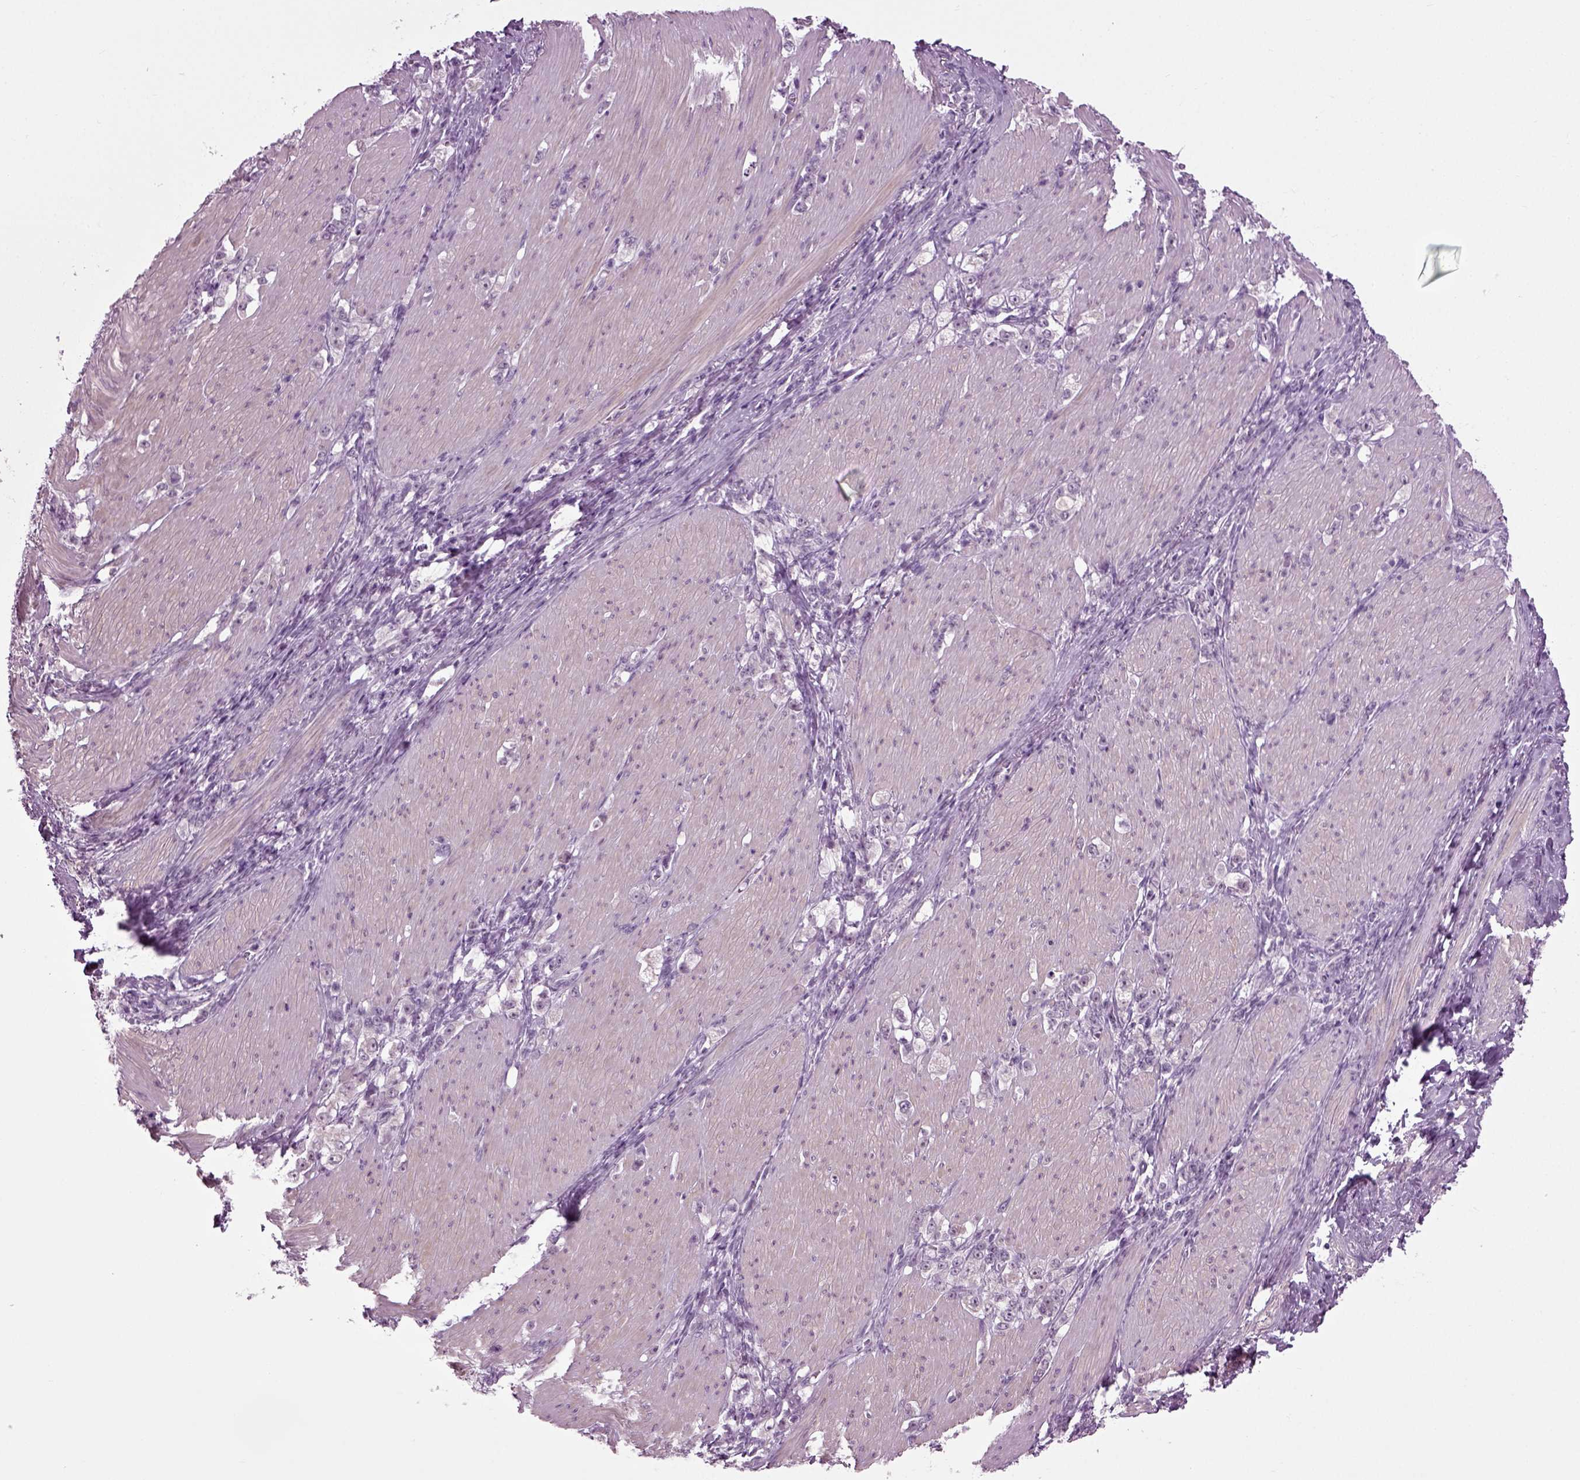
{"staining": {"intensity": "negative", "quantity": "none", "location": "none"}, "tissue": "stomach cancer", "cell_type": "Tumor cells", "image_type": "cancer", "snomed": [{"axis": "morphology", "description": "Adenocarcinoma, NOS"}, {"axis": "topography", "description": "Stomach, lower"}], "caption": "Tumor cells show no significant protein expression in adenocarcinoma (stomach). (Brightfield microscopy of DAB immunohistochemistry at high magnification).", "gene": "ZC2HC1C", "patient": {"sex": "male", "age": 88}}